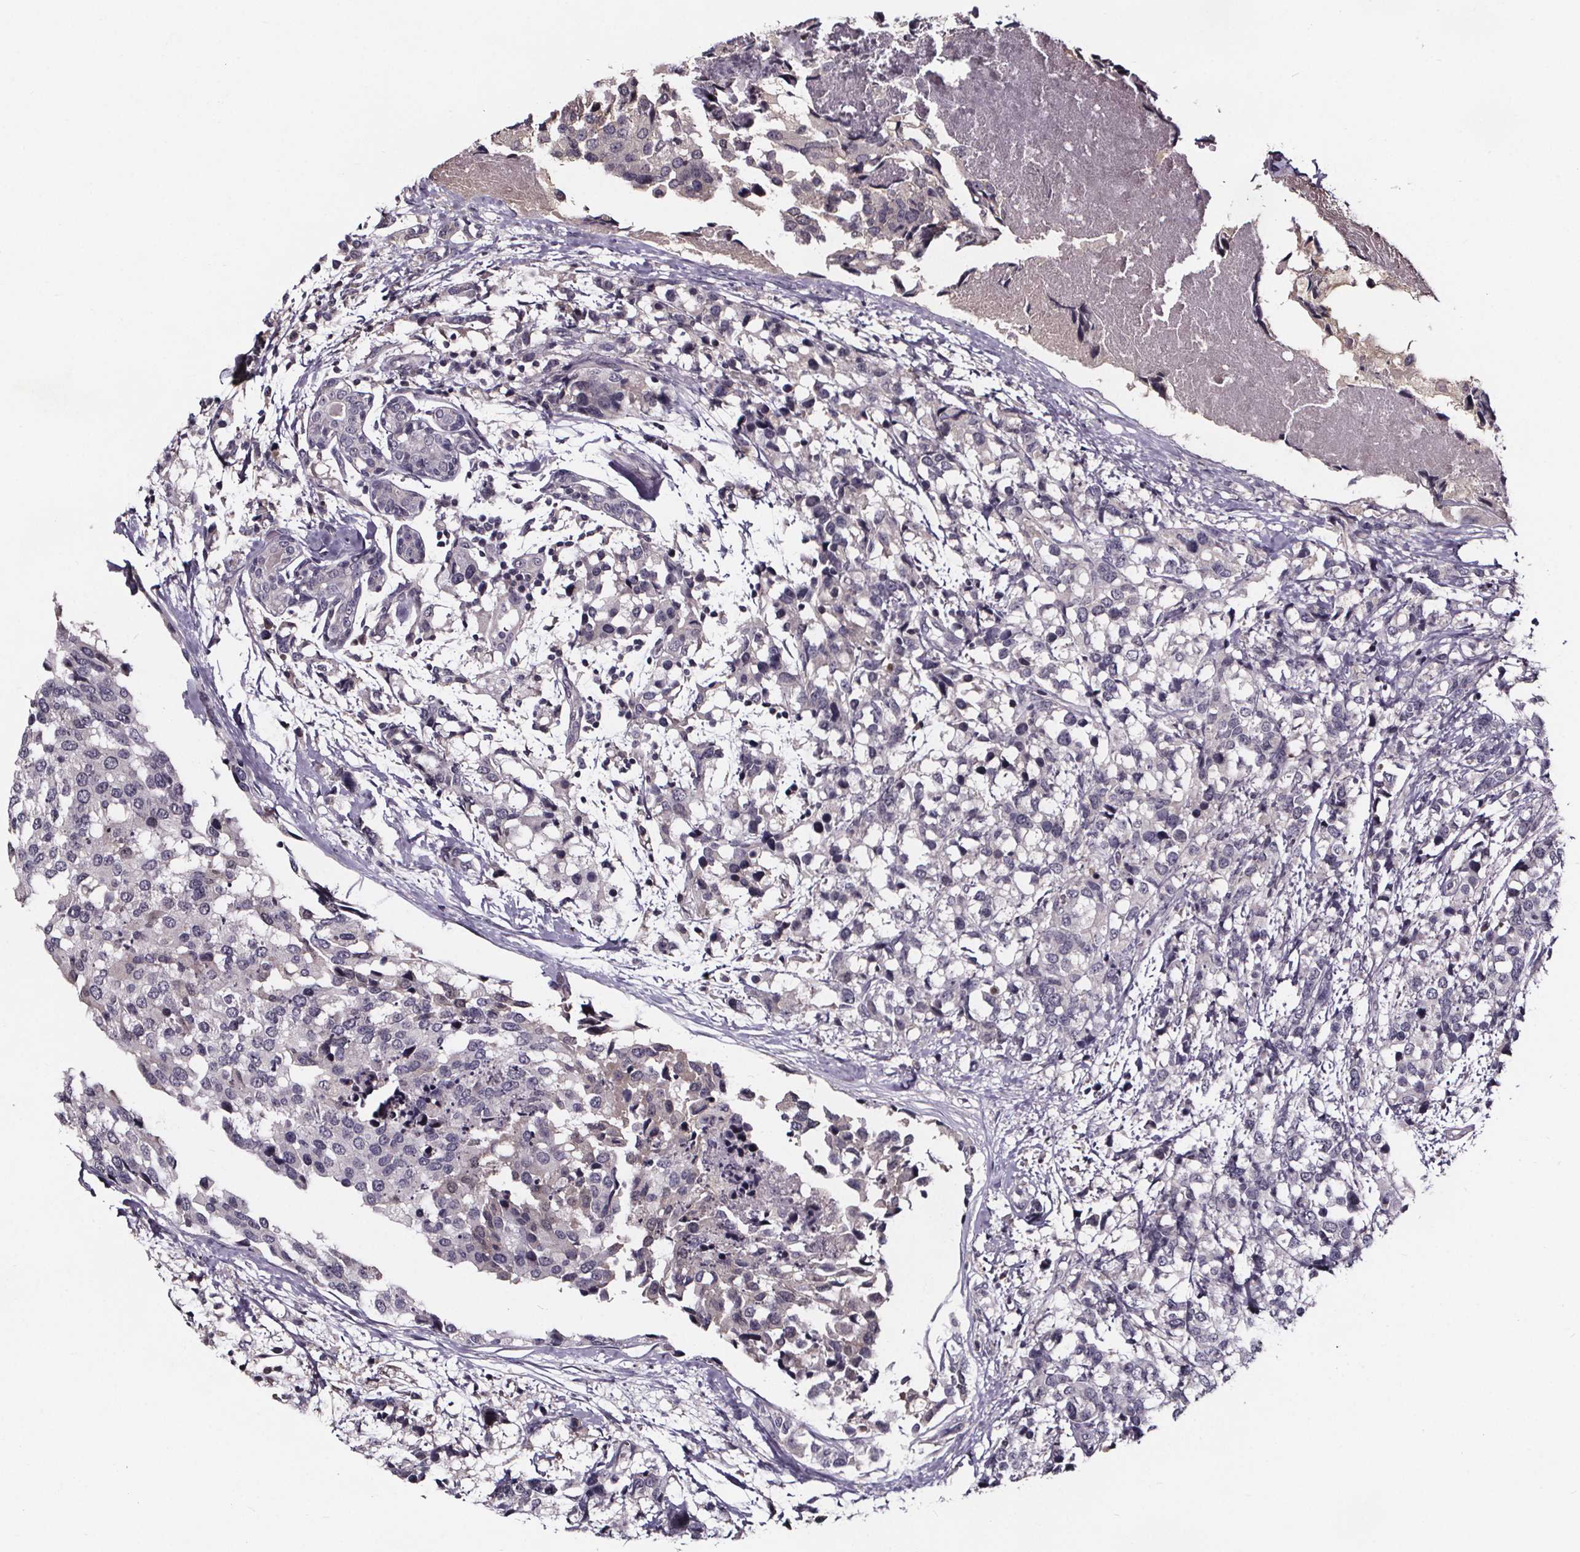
{"staining": {"intensity": "negative", "quantity": "none", "location": "none"}, "tissue": "breast cancer", "cell_type": "Tumor cells", "image_type": "cancer", "snomed": [{"axis": "morphology", "description": "Lobular carcinoma"}, {"axis": "topography", "description": "Breast"}], "caption": "IHC micrograph of neoplastic tissue: human breast cancer stained with DAB (3,3'-diaminobenzidine) exhibits no significant protein positivity in tumor cells. The staining is performed using DAB (3,3'-diaminobenzidine) brown chromogen with nuclei counter-stained in using hematoxylin.", "gene": "NPHP4", "patient": {"sex": "female", "age": 66}}